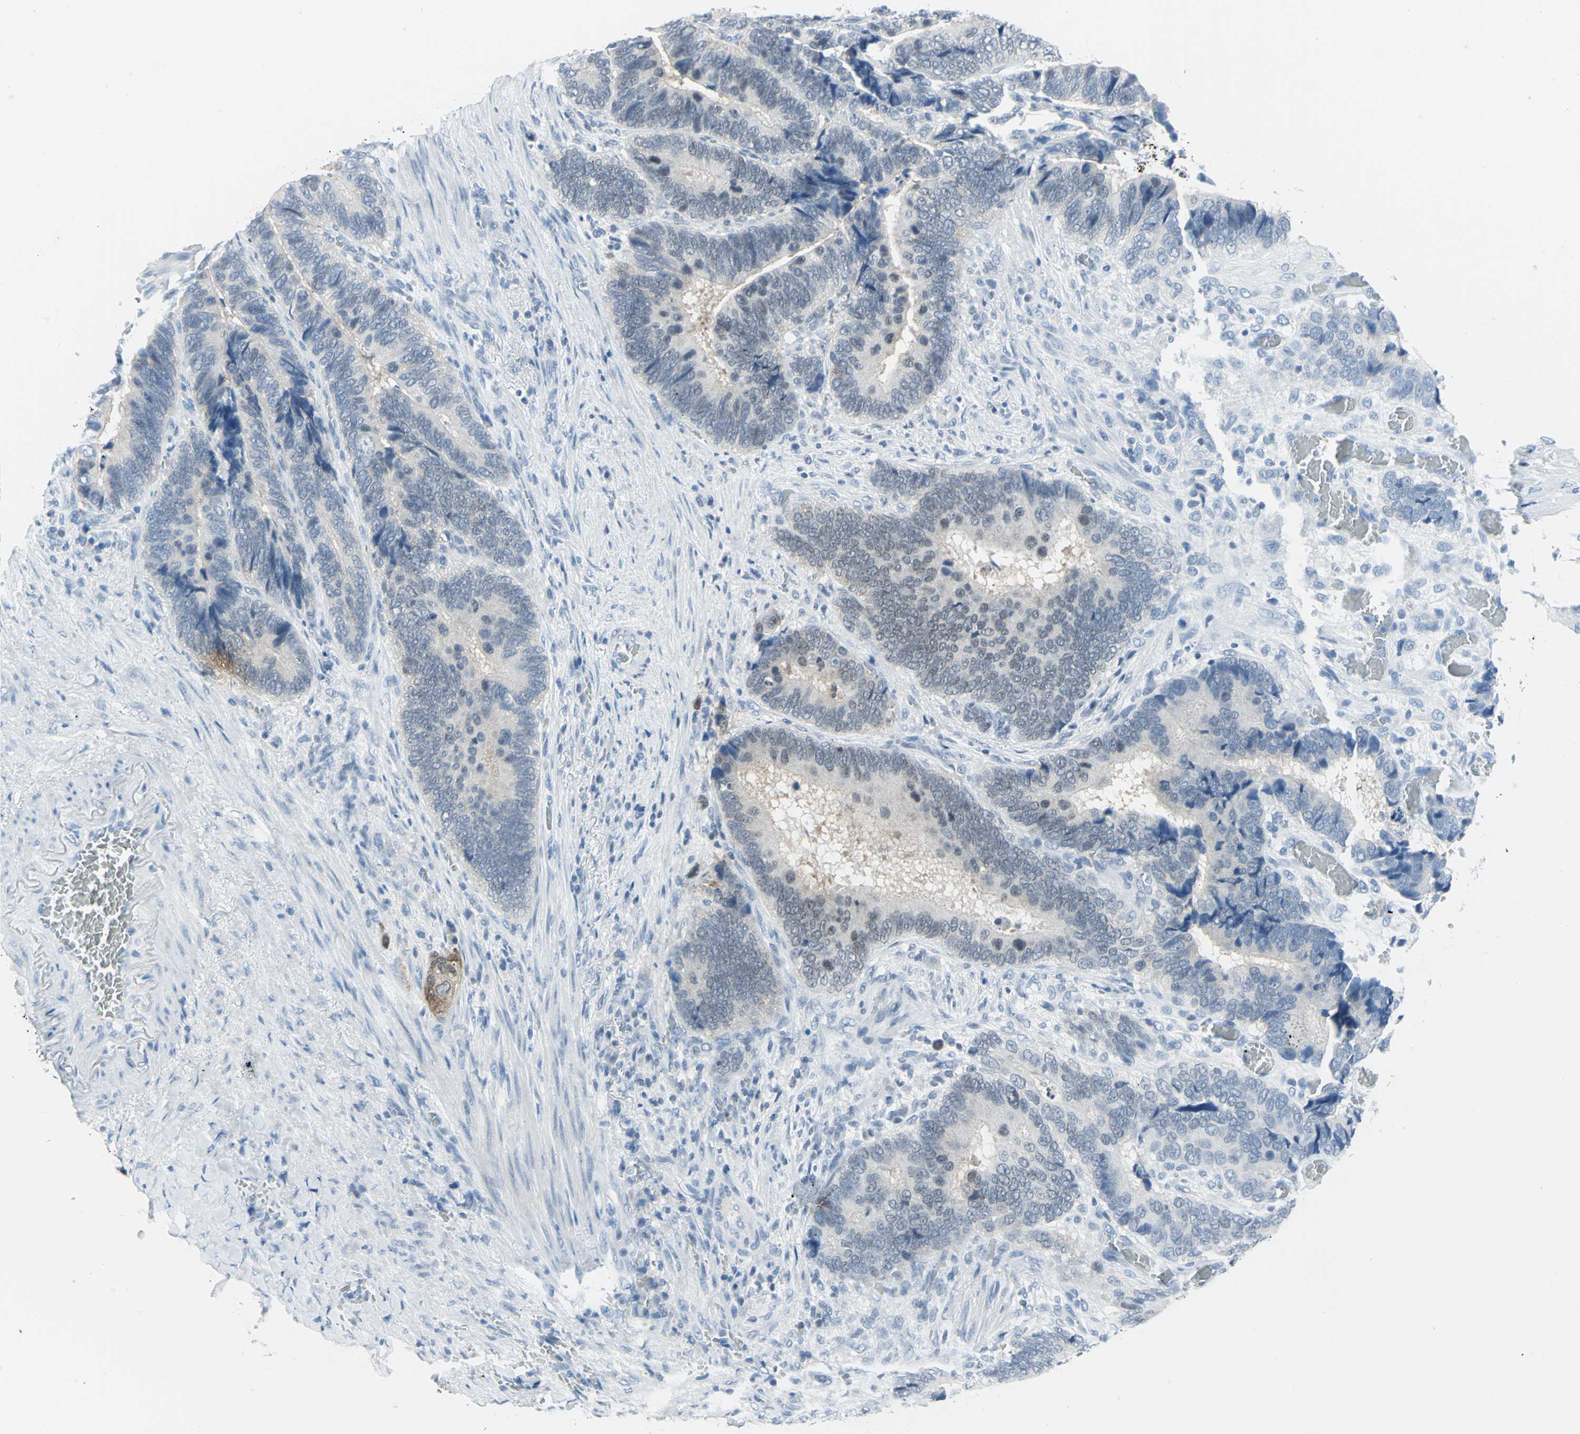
{"staining": {"intensity": "negative", "quantity": "none", "location": "none"}, "tissue": "colorectal cancer", "cell_type": "Tumor cells", "image_type": "cancer", "snomed": [{"axis": "morphology", "description": "Adenocarcinoma, NOS"}, {"axis": "topography", "description": "Colon"}], "caption": "Tumor cells are negative for protein expression in human colorectal cancer (adenocarcinoma). (DAB (3,3'-diaminobenzidine) IHC, high magnification).", "gene": "SFN", "patient": {"sex": "male", "age": 72}}